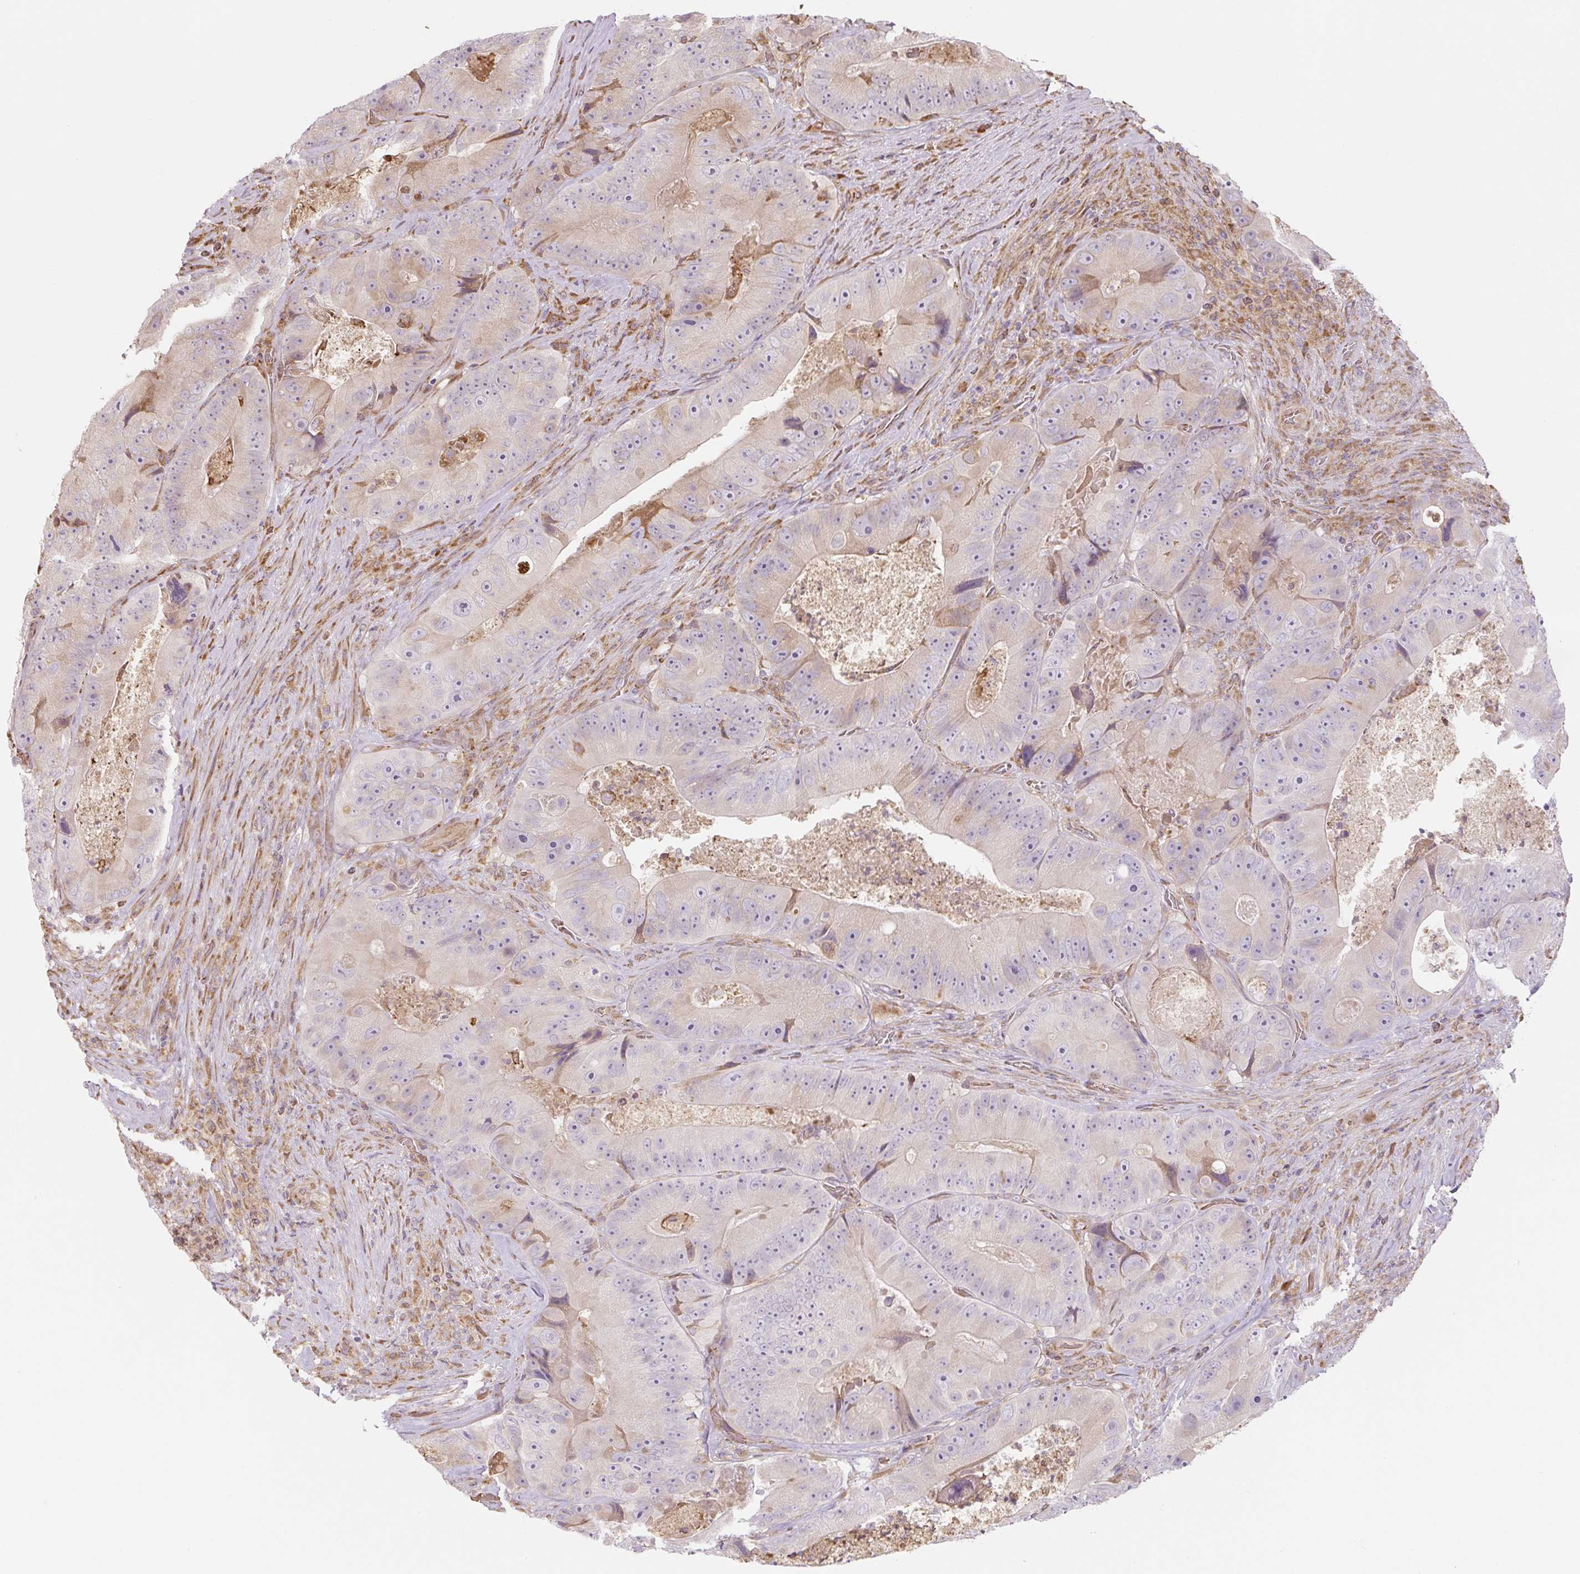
{"staining": {"intensity": "weak", "quantity": "<25%", "location": "cytoplasmic/membranous"}, "tissue": "colorectal cancer", "cell_type": "Tumor cells", "image_type": "cancer", "snomed": [{"axis": "morphology", "description": "Adenocarcinoma, NOS"}, {"axis": "topography", "description": "Colon"}], "caption": "The image displays no significant positivity in tumor cells of colorectal cancer.", "gene": "RASA1", "patient": {"sex": "female", "age": 86}}